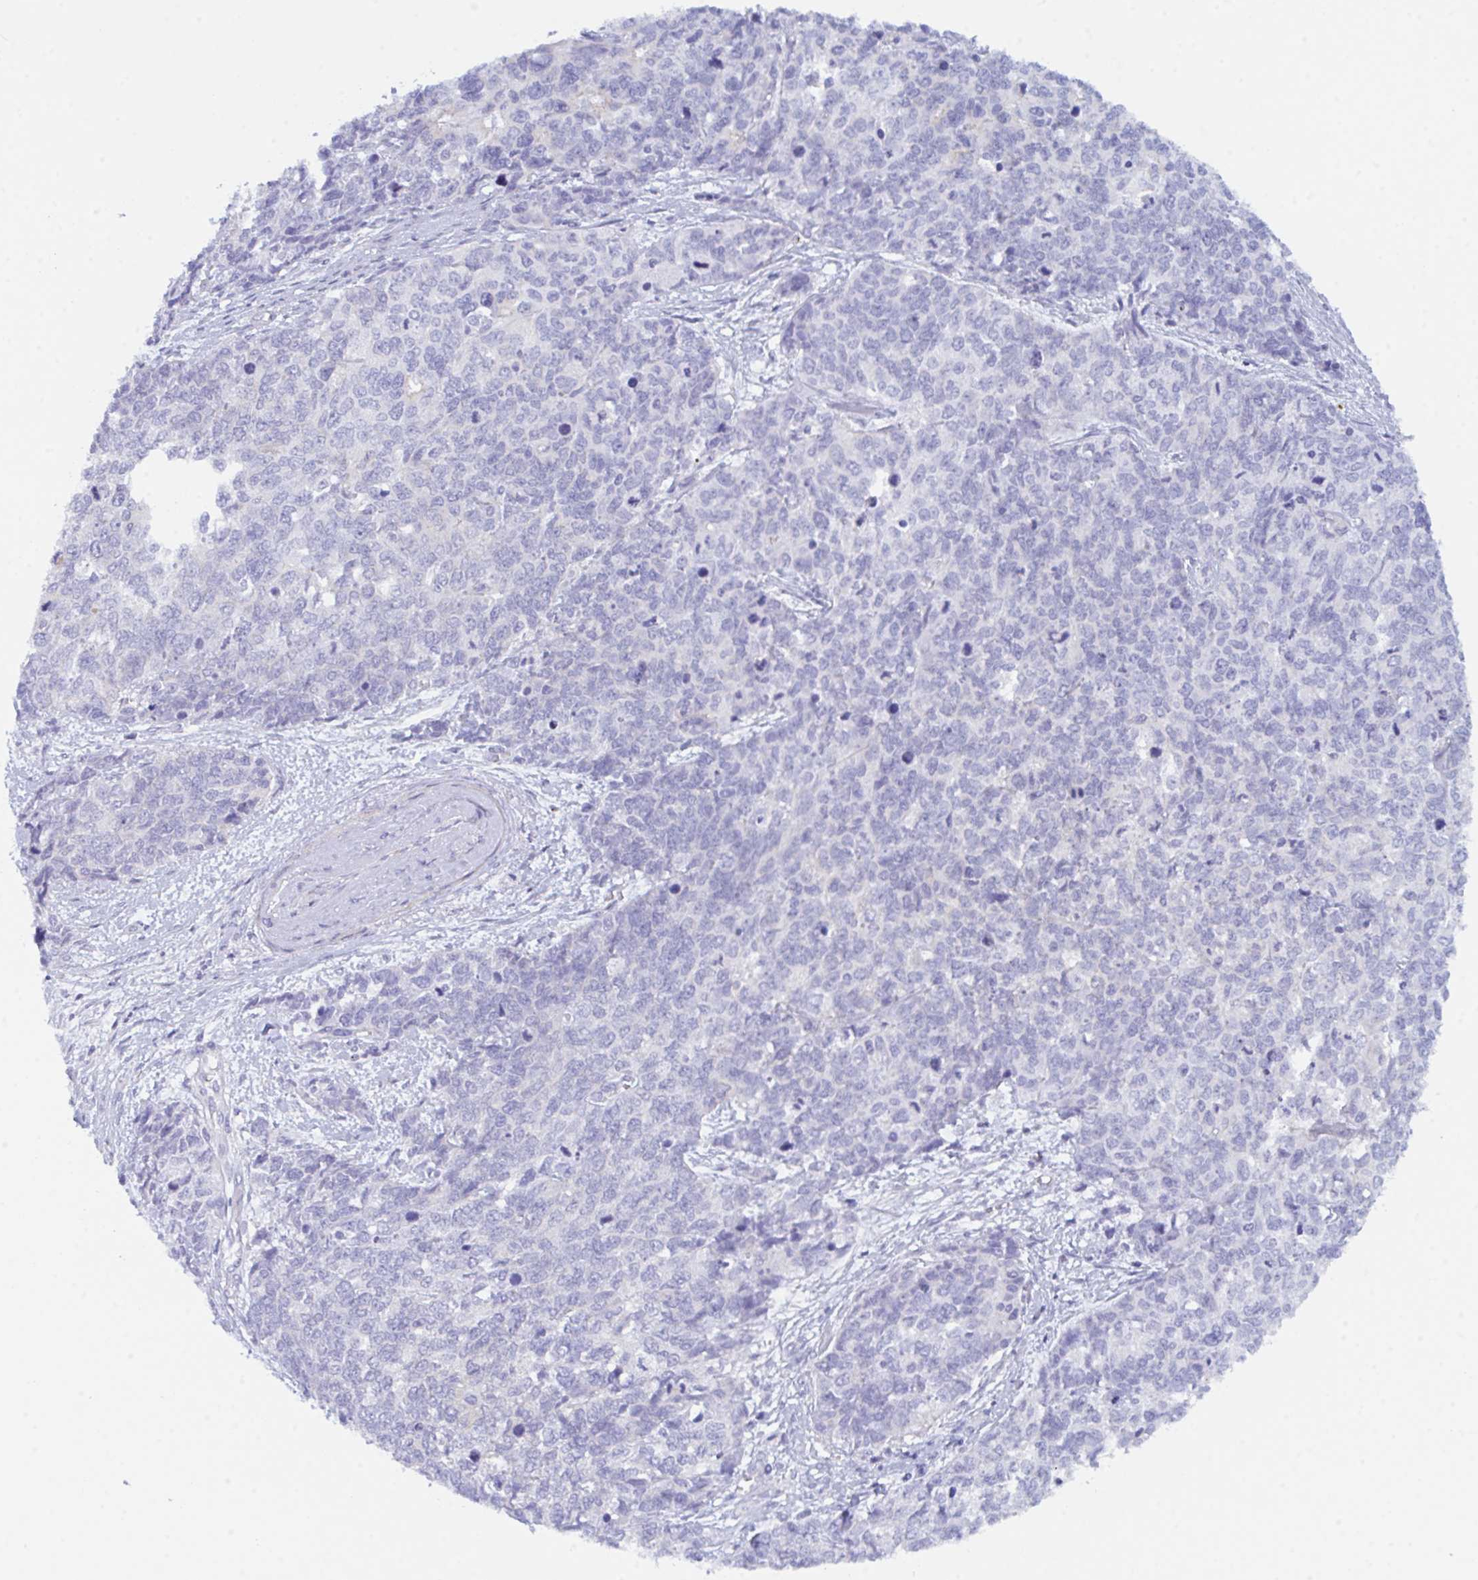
{"staining": {"intensity": "negative", "quantity": "none", "location": "none"}, "tissue": "cervical cancer", "cell_type": "Tumor cells", "image_type": "cancer", "snomed": [{"axis": "morphology", "description": "Adenocarcinoma, NOS"}, {"axis": "topography", "description": "Cervix"}], "caption": "The photomicrograph exhibits no significant staining in tumor cells of cervical cancer (adenocarcinoma).", "gene": "CEP170B", "patient": {"sex": "female", "age": 63}}